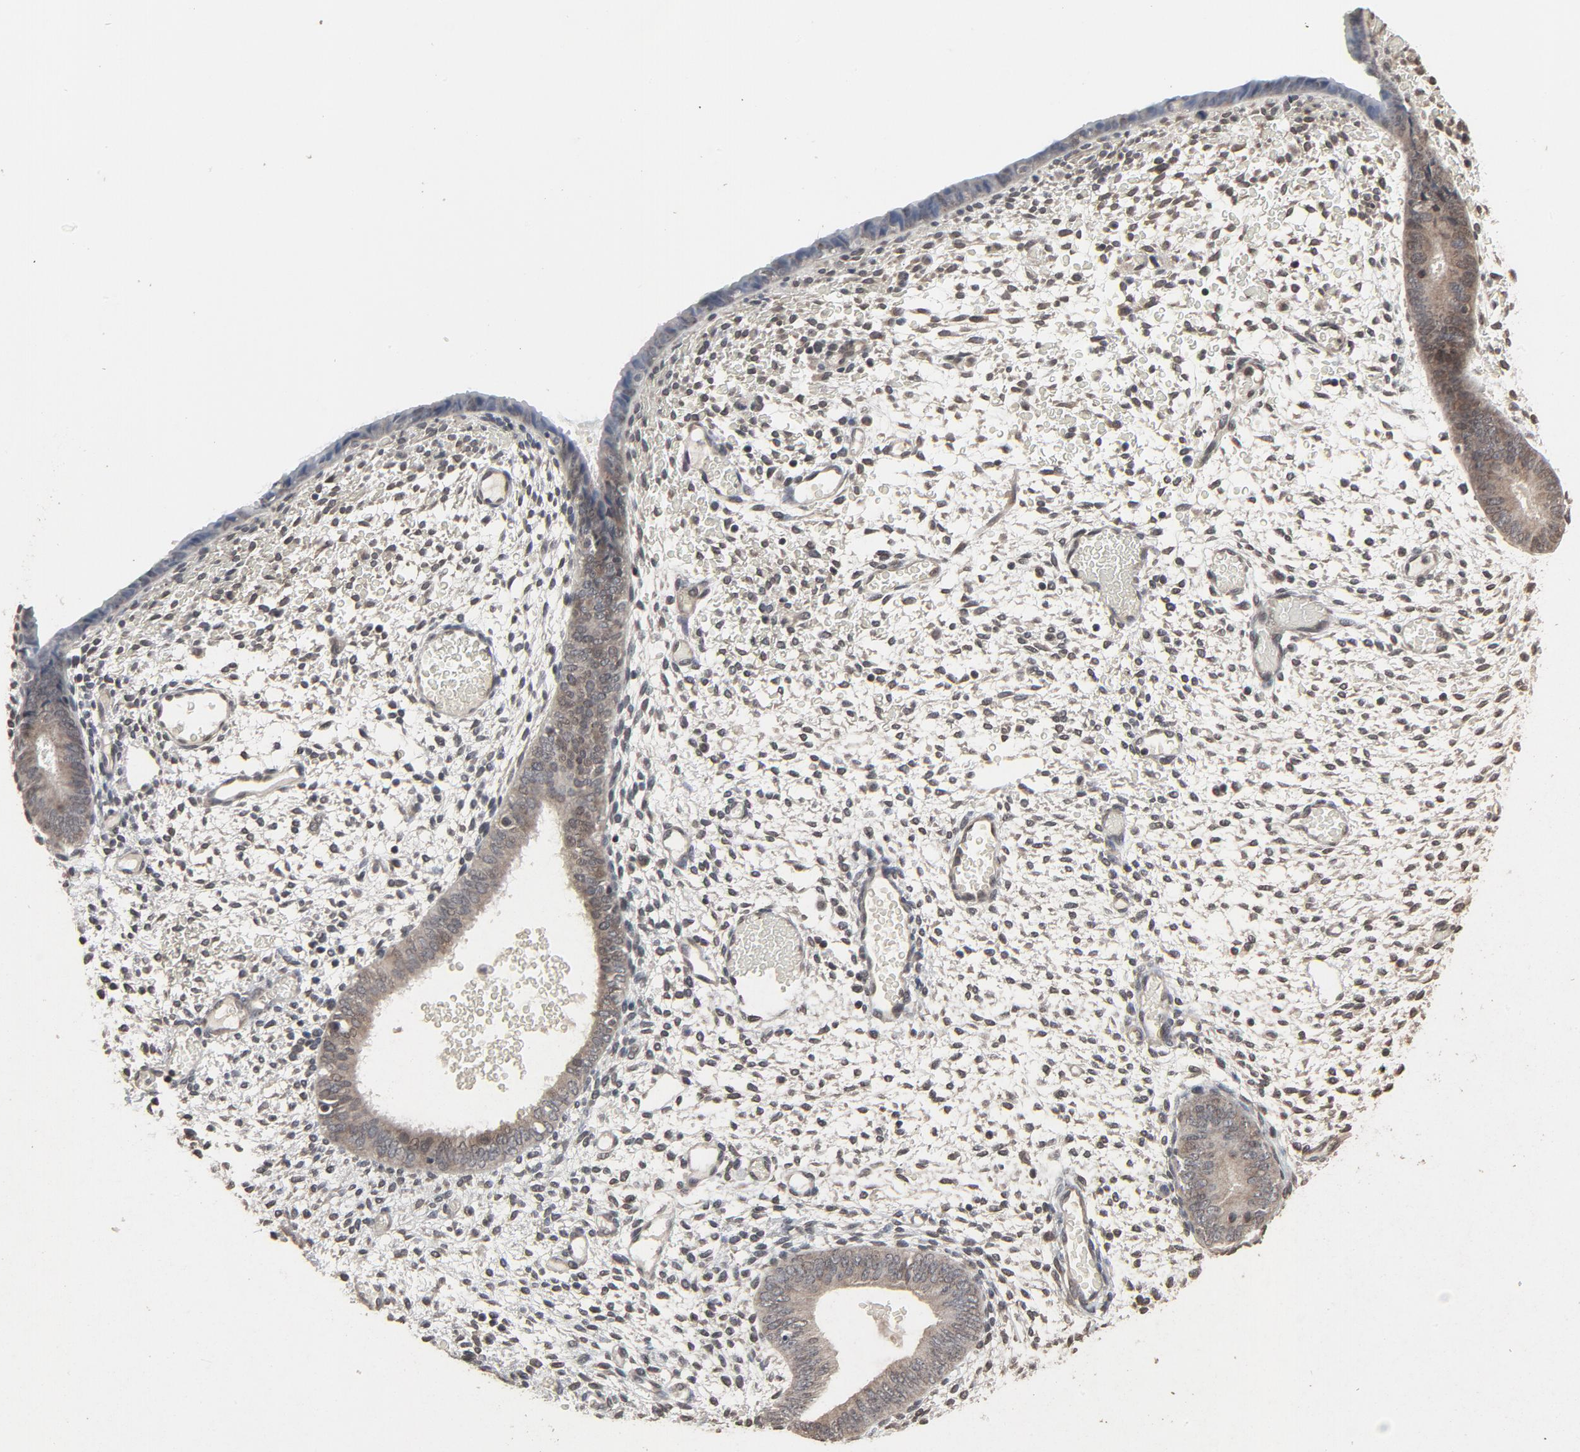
{"staining": {"intensity": "weak", "quantity": "25%-75%", "location": "nuclear"}, "tissue": "endometrium", "cell_type": "Cells in endometrial stroma", "image_type": "normal", "snomed": [{"axis": "morphology", "description": "Normal tissue, NOS"}, {"axis": "topography", "description": "Endometrium"}], "caption": "Approximately 25%-75% of cells in endometrial stroma in normal endometrium show weak nuclear protein positivity as visualized by brown immunohistochemical staining.", "gene": "POM121", "patient": {"sex": "female", "age": 42}}